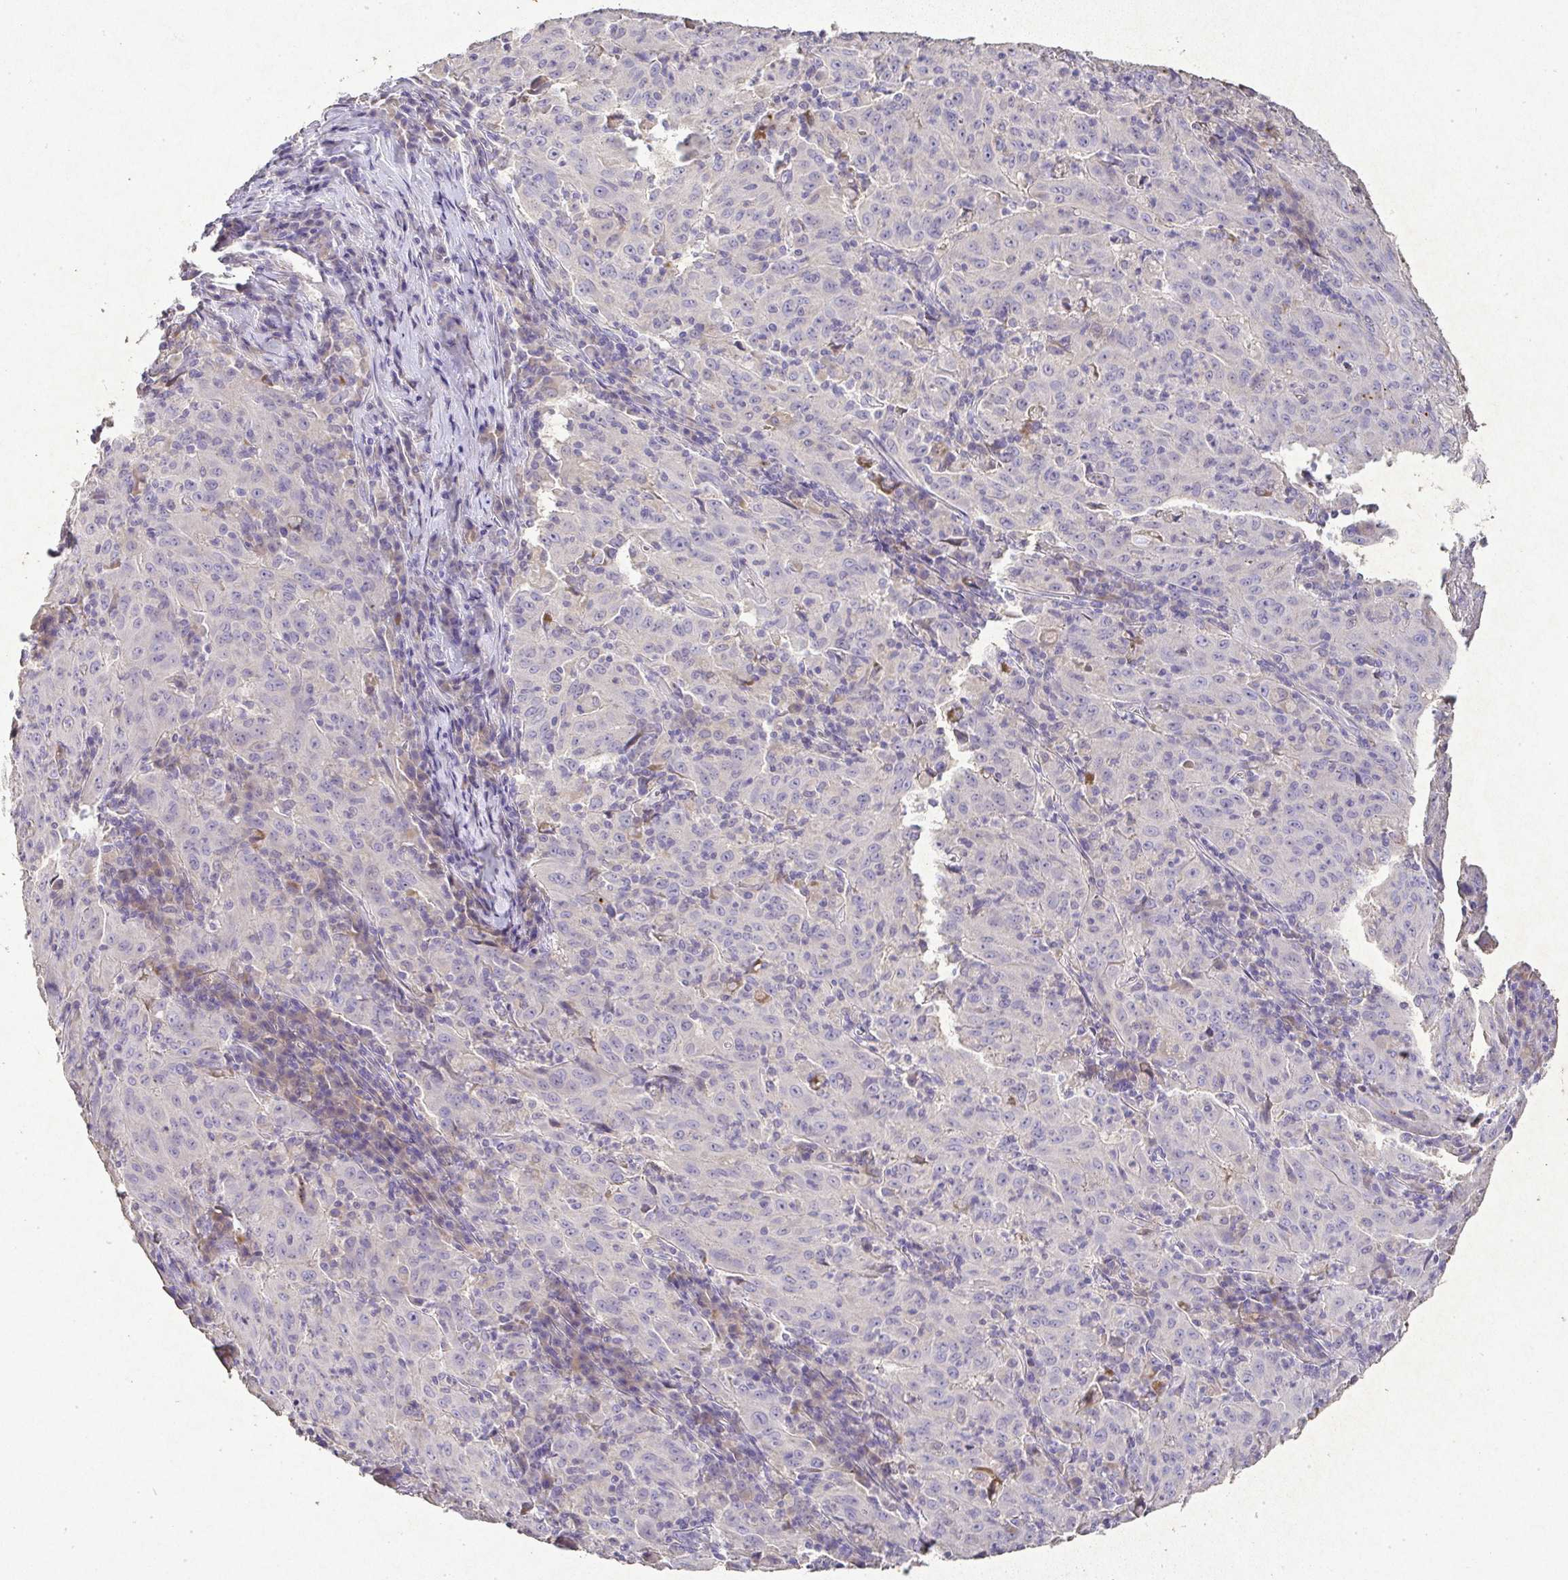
{"staining": {"intensity": "negative", "quantity": "none", "location": "none"}, "tissue": "pancreatic cancer", "cell_type": "Tumor cells", "image_type": "cancer", "snomed": [{"axis": "morphology", "description": "Adenocarcinoma, NOS"}, {"axis": "topography", "description": "Pancreas"}], "caption": "Immunohistochemistry of pancreatic cancer demonstrates no staining in tumor cells.", "gene": "RPS2", "patient": {"sex": "male", "age": 63}}